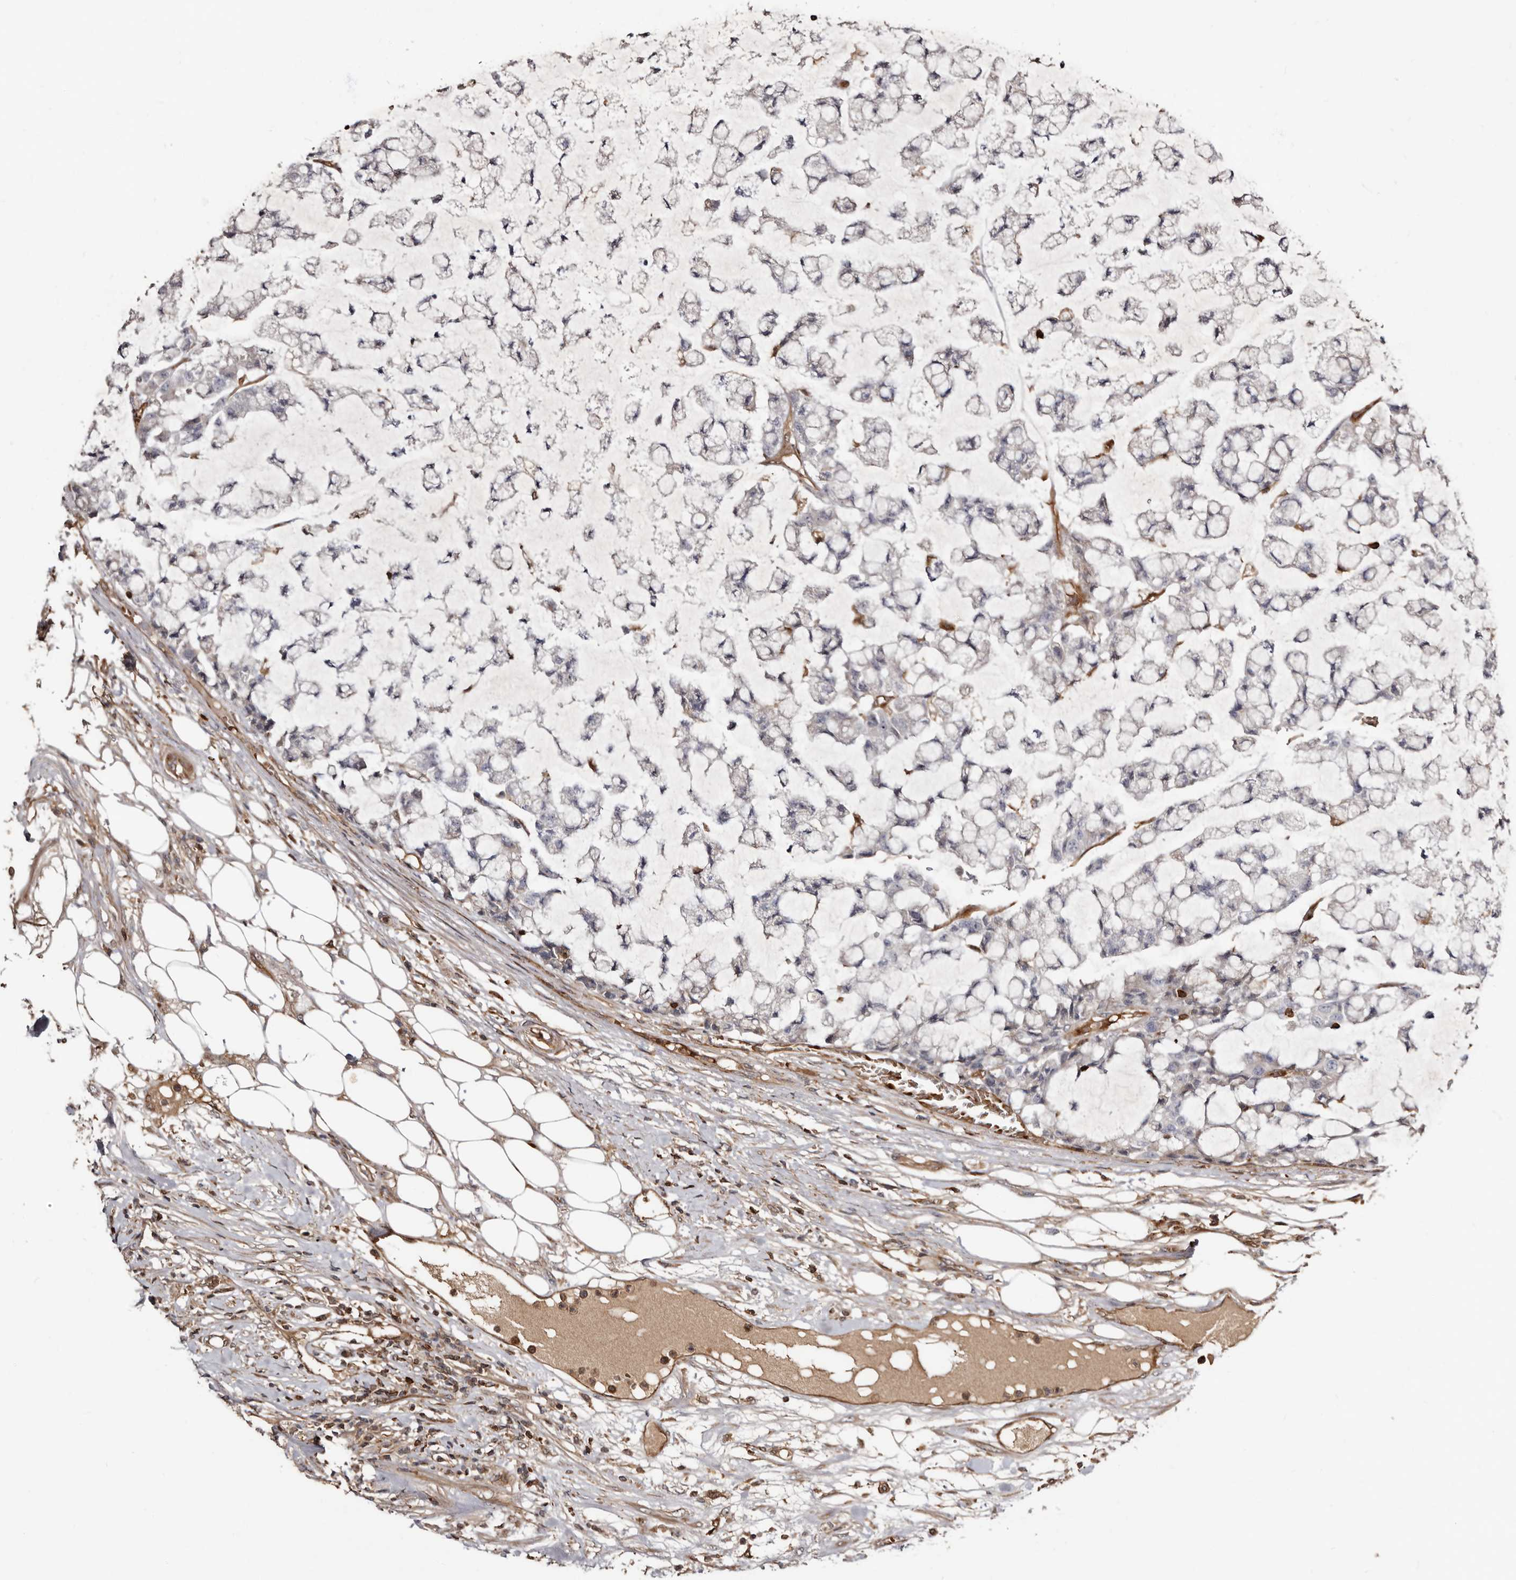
{"staining": {"intensity": "negative", "quantity": "none", "location": "none"}, "tissue": "colorectal cancer", "cell_type": "Tumor cells", "image_type": "cancer", "snomed": [{"axis": "morphology", "description": "Adenocarcinoma, NOS"}, {"axis": "topography", "description": "Colon"}], "caption": "Immunohistochemistry image of neoplastic tissue: colorectal cancer stained with DAB (3,3'-diaminobenzidine) shows no significant protein staining in tumor cells.", "gene": "BAX", "patient": {"sex": "female", "age": 84}}